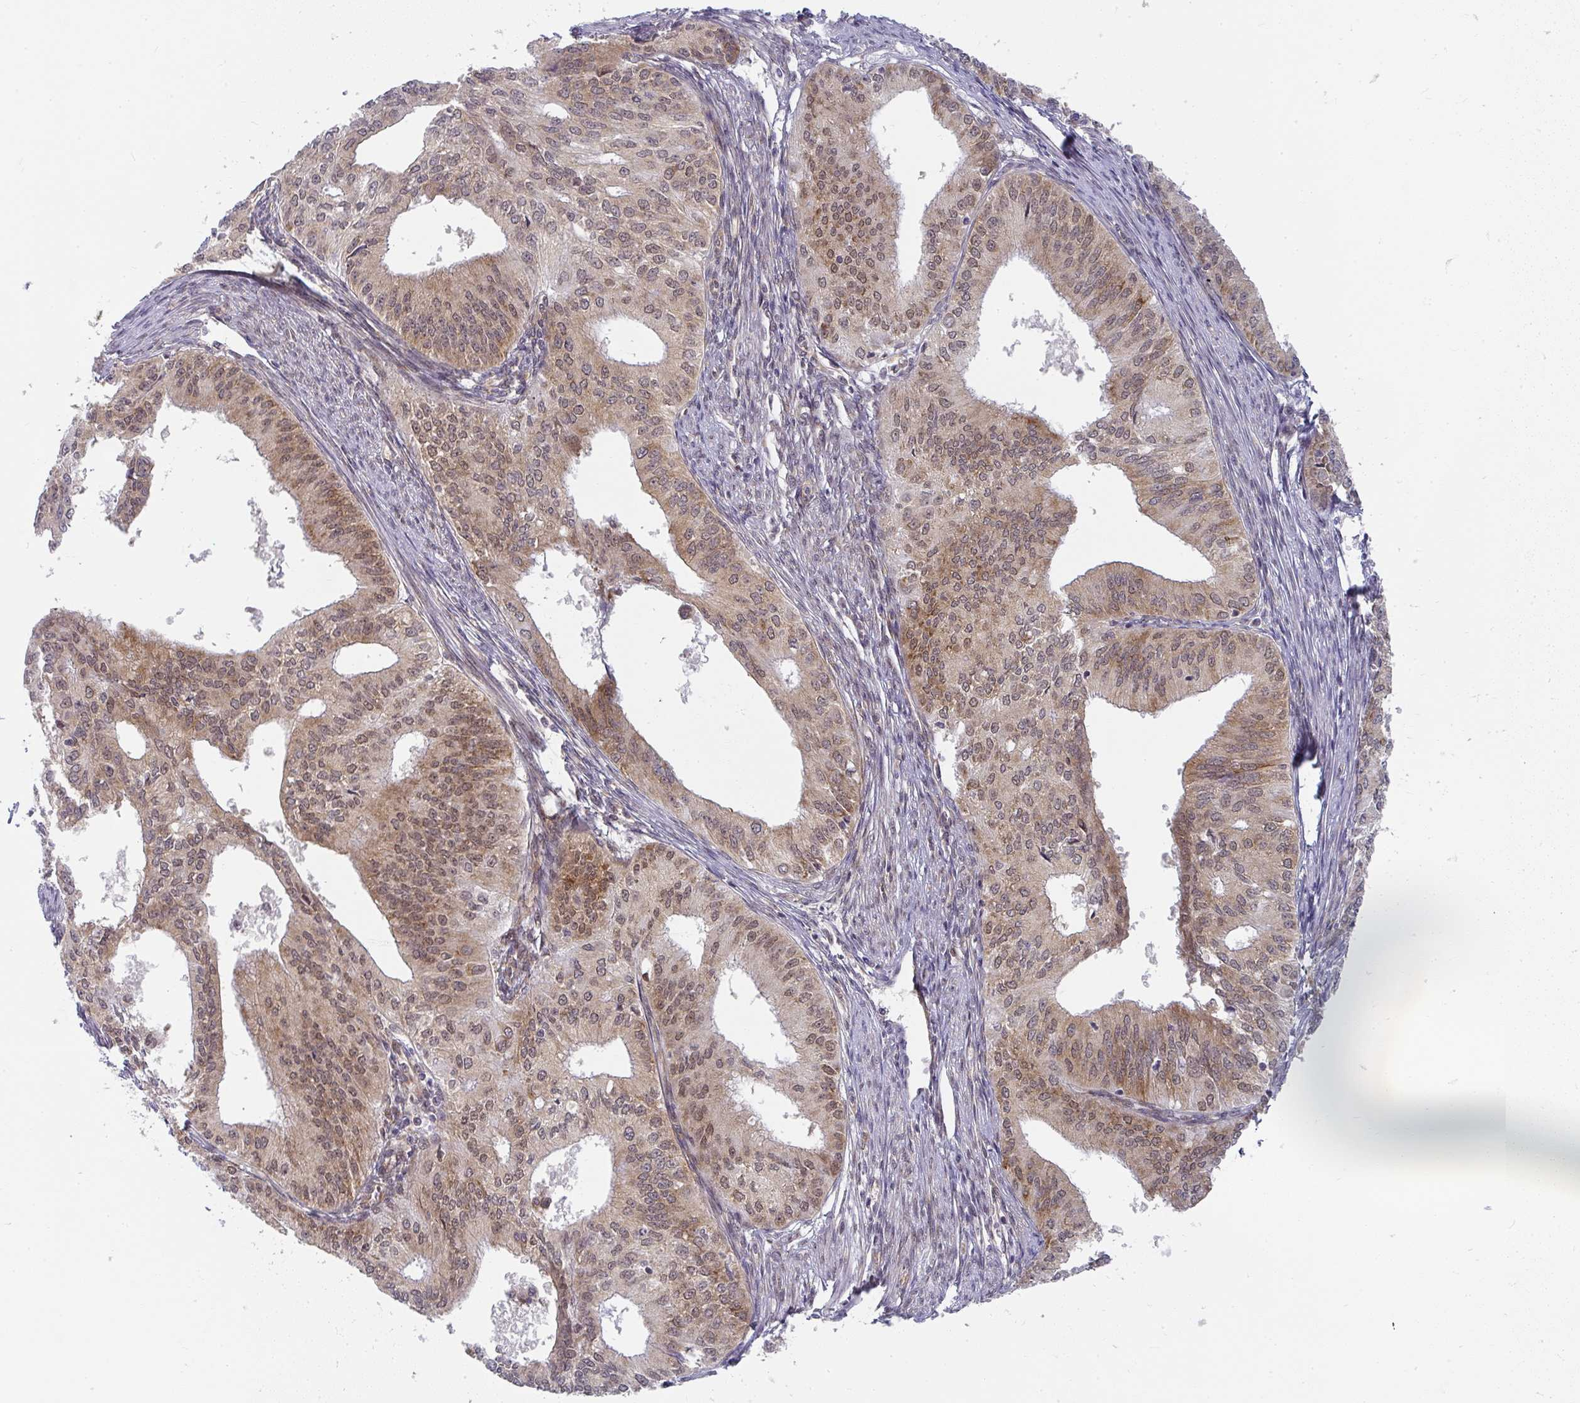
{"staining": {"intensity": "moderate", "quantity": "25%-75%", "location": "cytoplasmic/membranous,nuclear"}, "tissue": "endometrial cancer", "cell_type": "Tumor cells", "image_type": "cancer", "snomed": [{"axis": "morphology", "description": "Adenocarcinoma, NOS"}, {"axis": "topography", "description": "Endometrium"}], "caption": "Endometrial adenocarcinoma was stained to show a protein in brown. There is medium levels of moderate cytoplasmic/membranous and nuclear staining in approximately 25%-75% of tumor cells.", "gene": "SYNCRIP", "patient": {"sex": "female", "age": 50}}